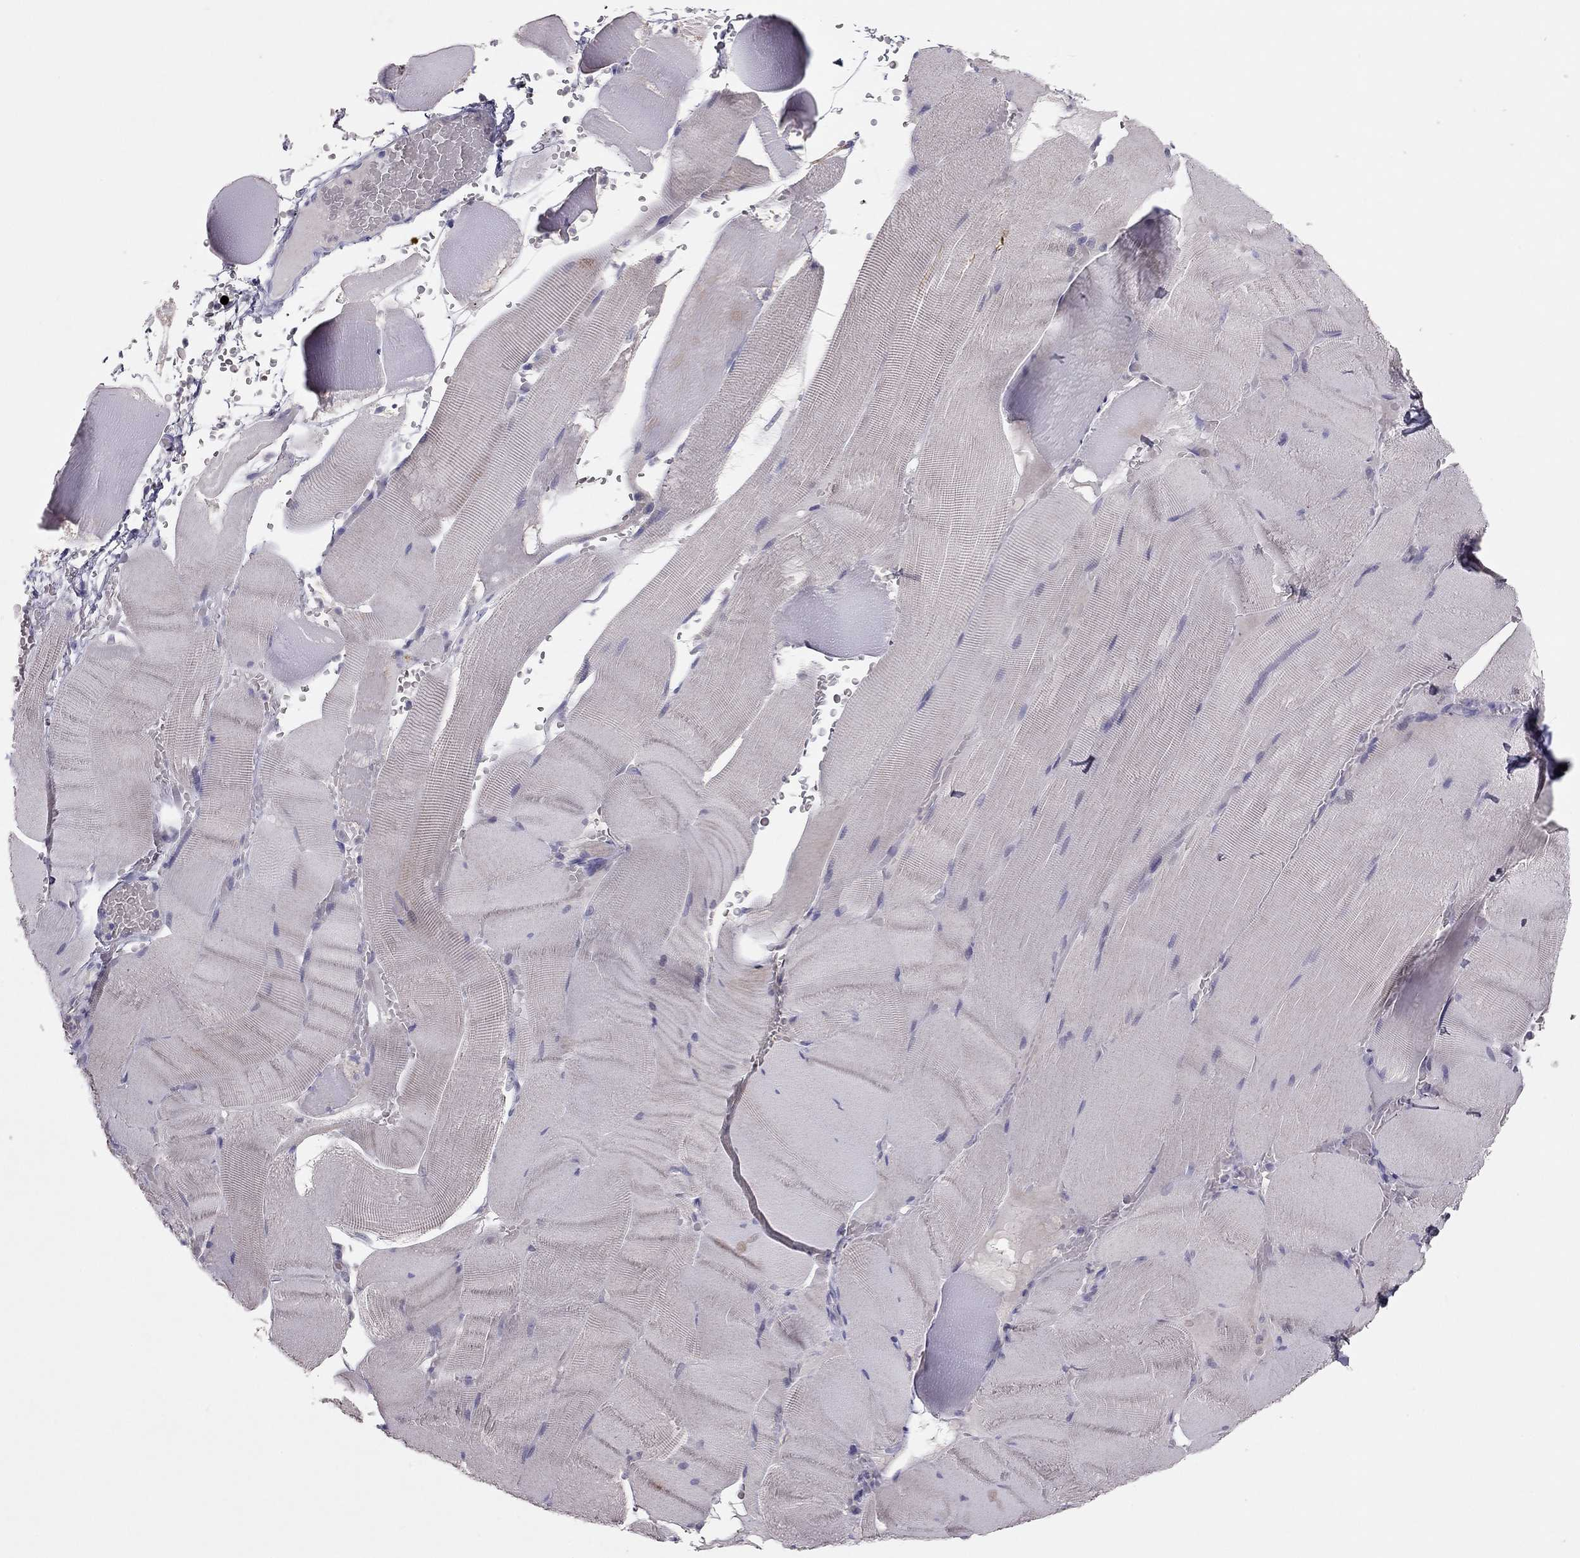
{"staining": {"intensity": "negative", "quantity": "none", "location": "none"}, "tissue": "skeletal muscle", "cell_type": "Myocytes", "image_type": "normal", "snomed": [{"axis": "morphology", "description": "Normal tissue, NOS"}, {"axis": "topography", "description": "Skeletal muscle"}], "caption": "Protein analysis of normal skeletal muscle displays no significant staining in myocytes. The staining was performed using DAB (3,3'-diaminobenzidine) to visualize the protein expression in brown, while the nuclei were stained in blue with hematoxylin (Magnification: 20x).", "gene": "ADORA2A", "patient": {"sex": "male", "age": 56}}